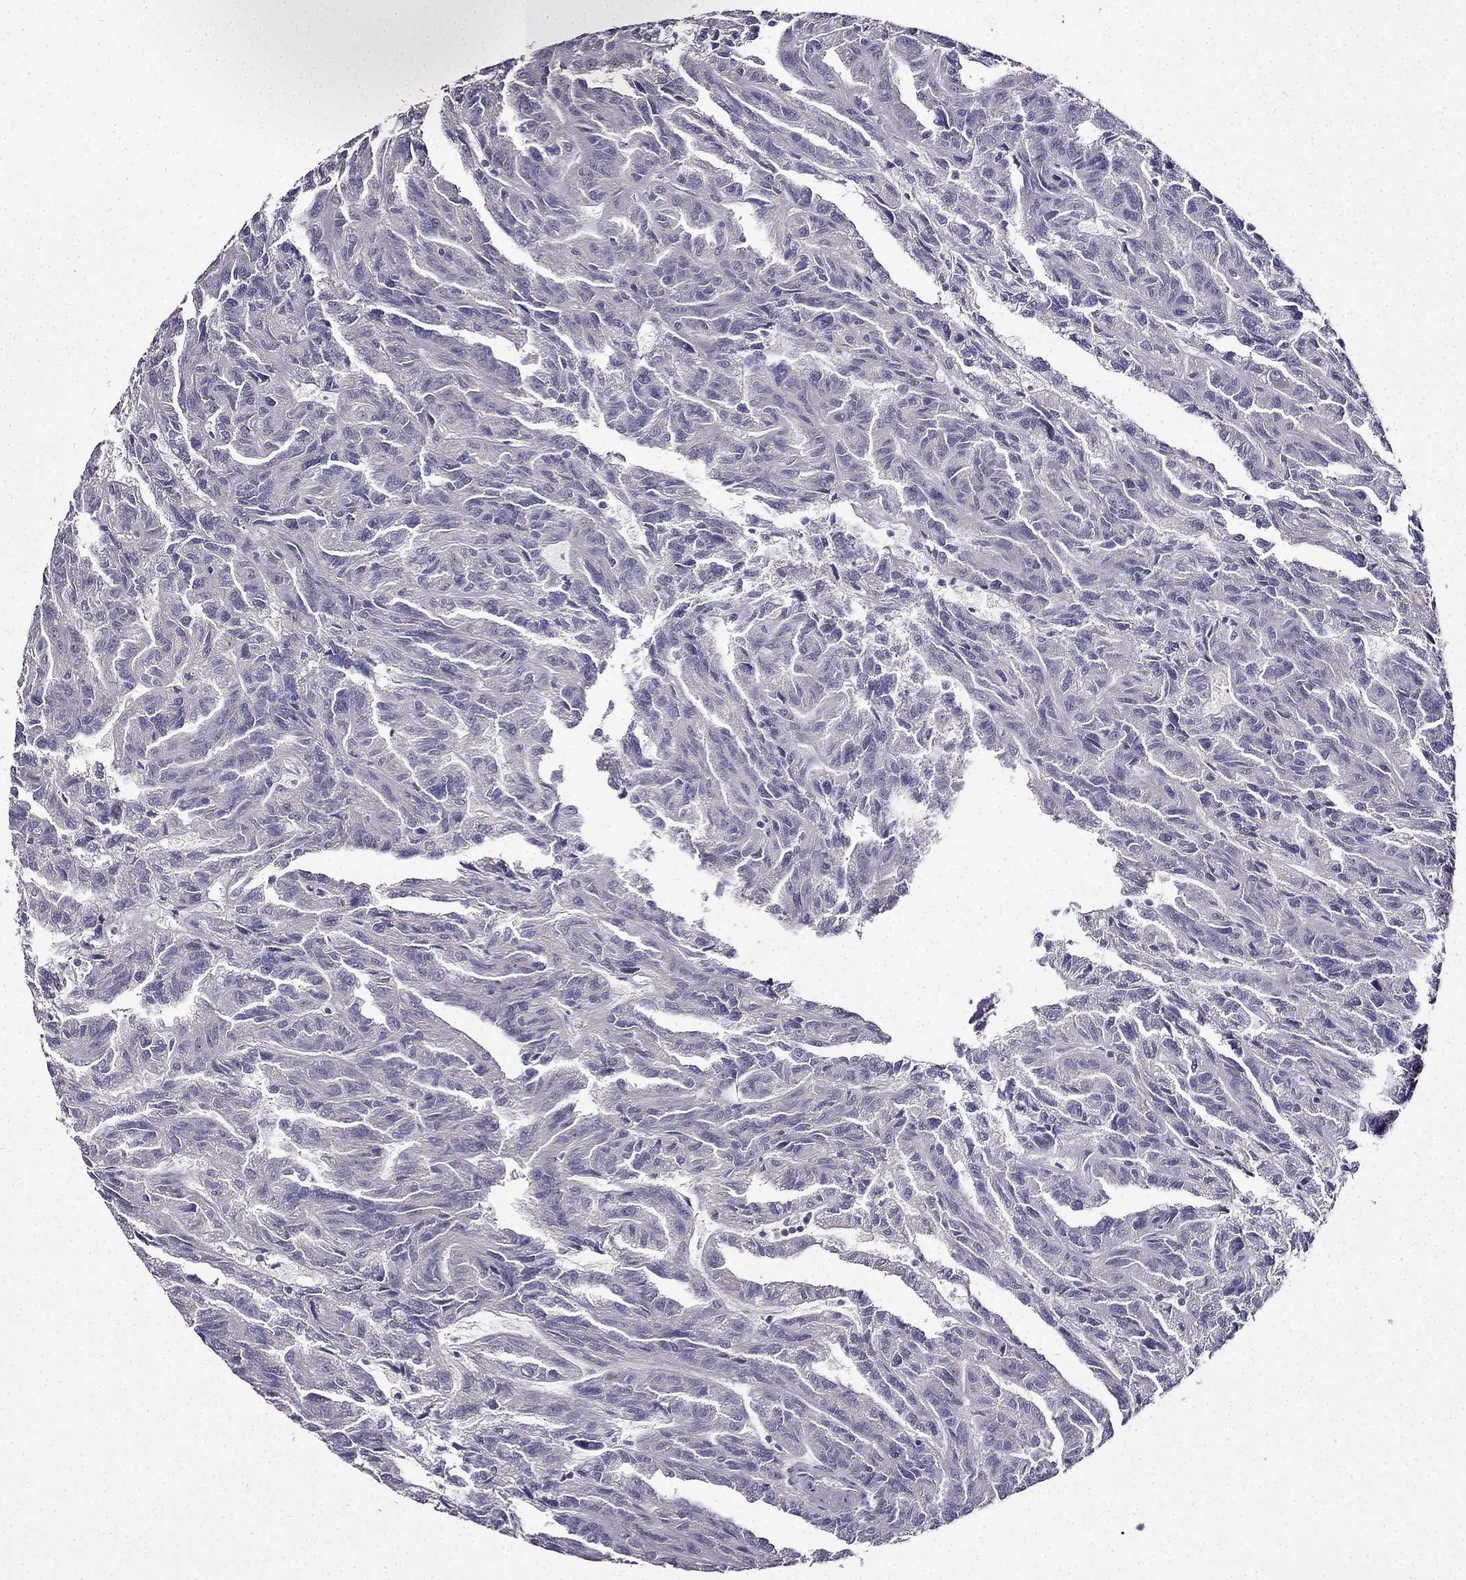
{"staining": {"intensity": "negative", "quantity": "none", "location": "none"}, "tissue": "renal cancer", "cell_type": "Tumor cells", "image_type": "cancer", "snomed": [{"axis": "morphology", "description": "Adenocarcinoma, NOS"}, {"axis": "topography", "description": "Kidney"}], "caption": "Tumor cells are negative for brown protein staining in renal cancer.", "gene": "TMEM266", "patient": {"sex": "male", "age": 79}}